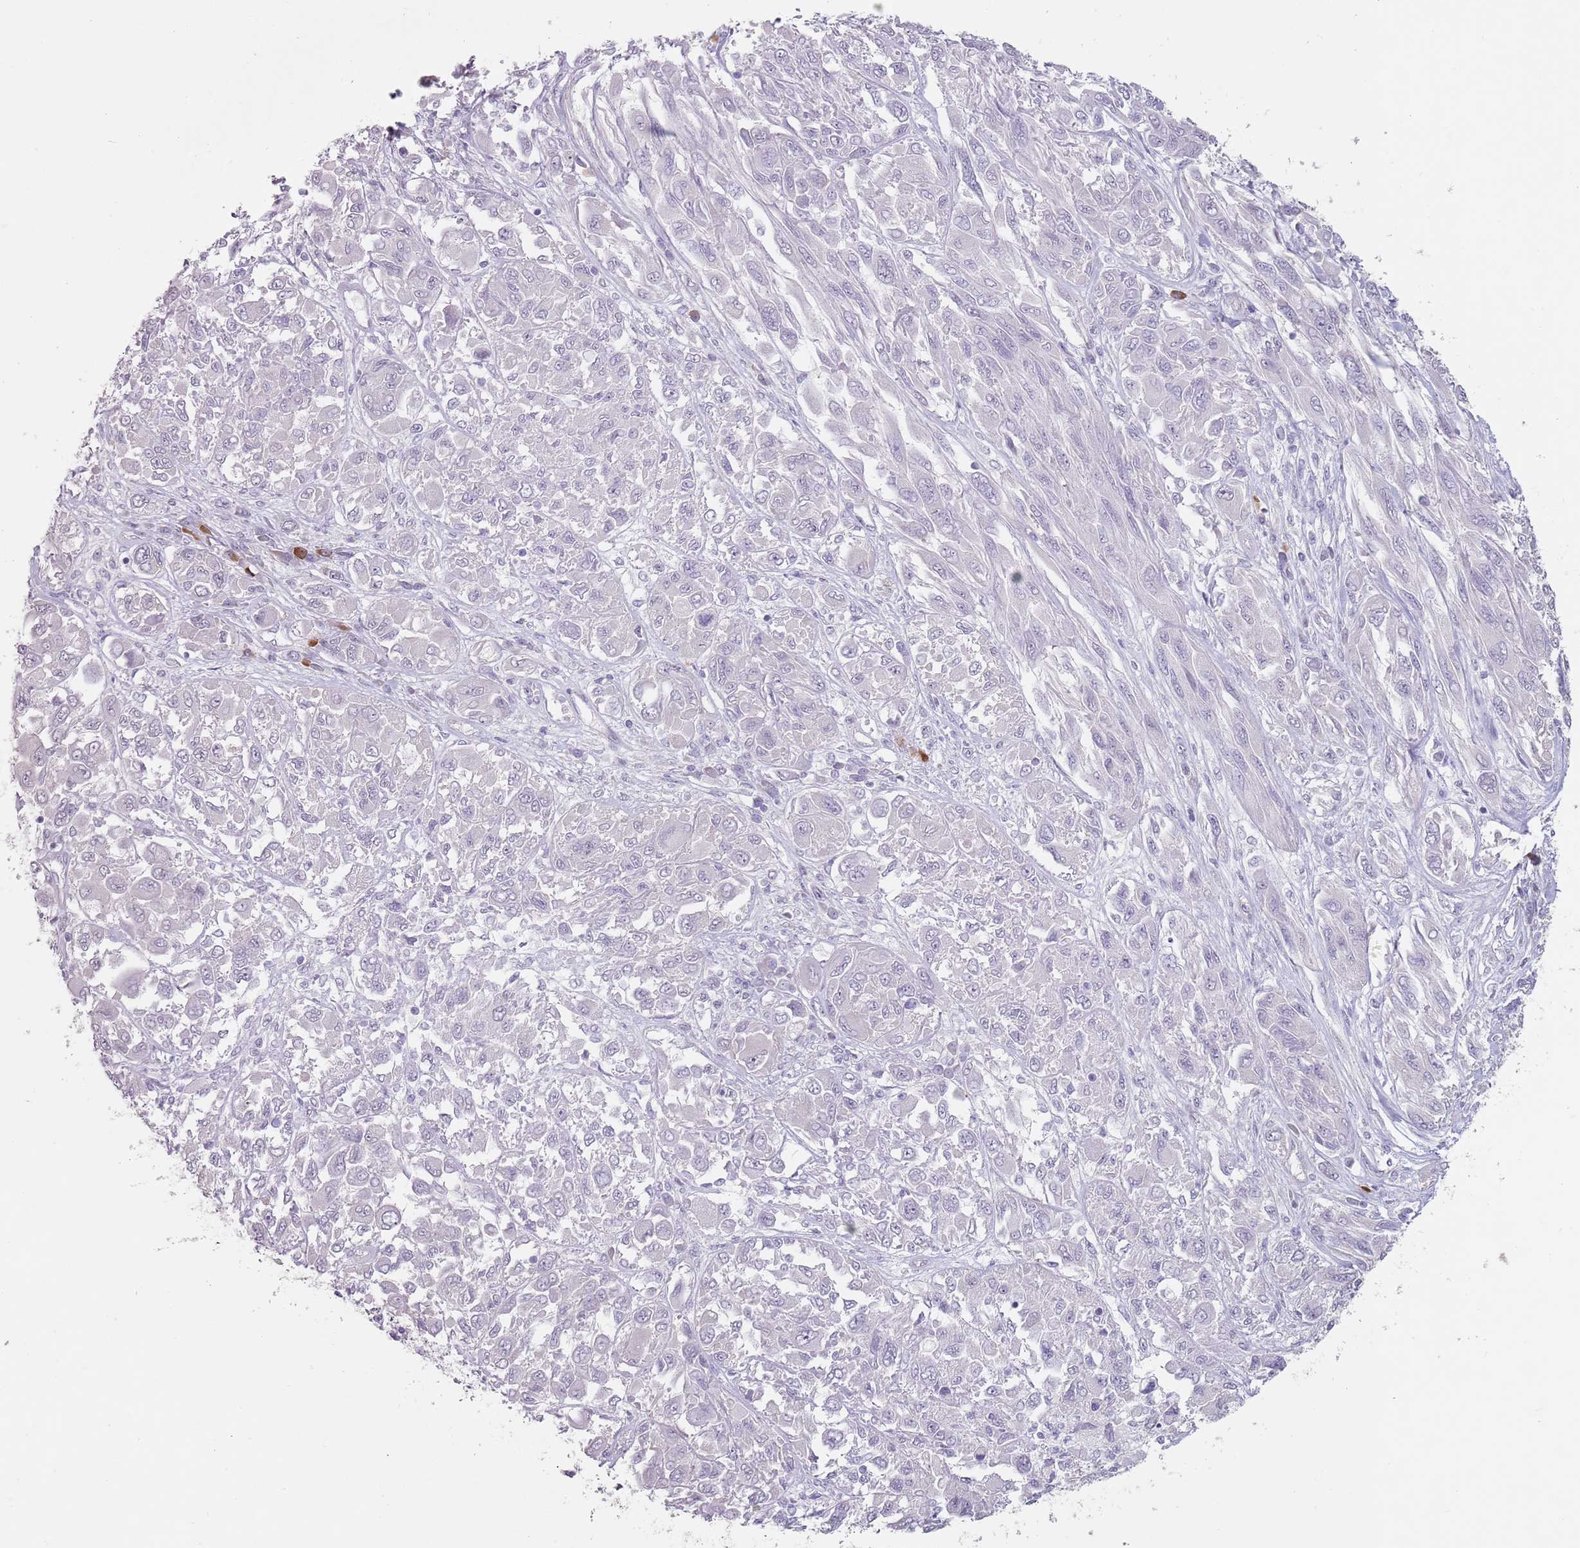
{"staining": {"intensity": "negative", "quantity": "none", "location": "none"}, "tissue": "melanoma", "cell_type": "Tumor cells", "image_type": "cancer", "snomed": [{"axis": "morphology", "description": "Malignant melanoma, NOS"}, {"axis": "topography", "description": "Skin"}], "caption": "IHC of human melanoma displays no expression in tumor cells. Brightfield microscopy of immunohistochemistry (IHC) stained with DAB (brown) and hematoxylin (blue), captured at high magnification.", "gene": "STYK1", "patient": {"sex": "female", "age": 91}}